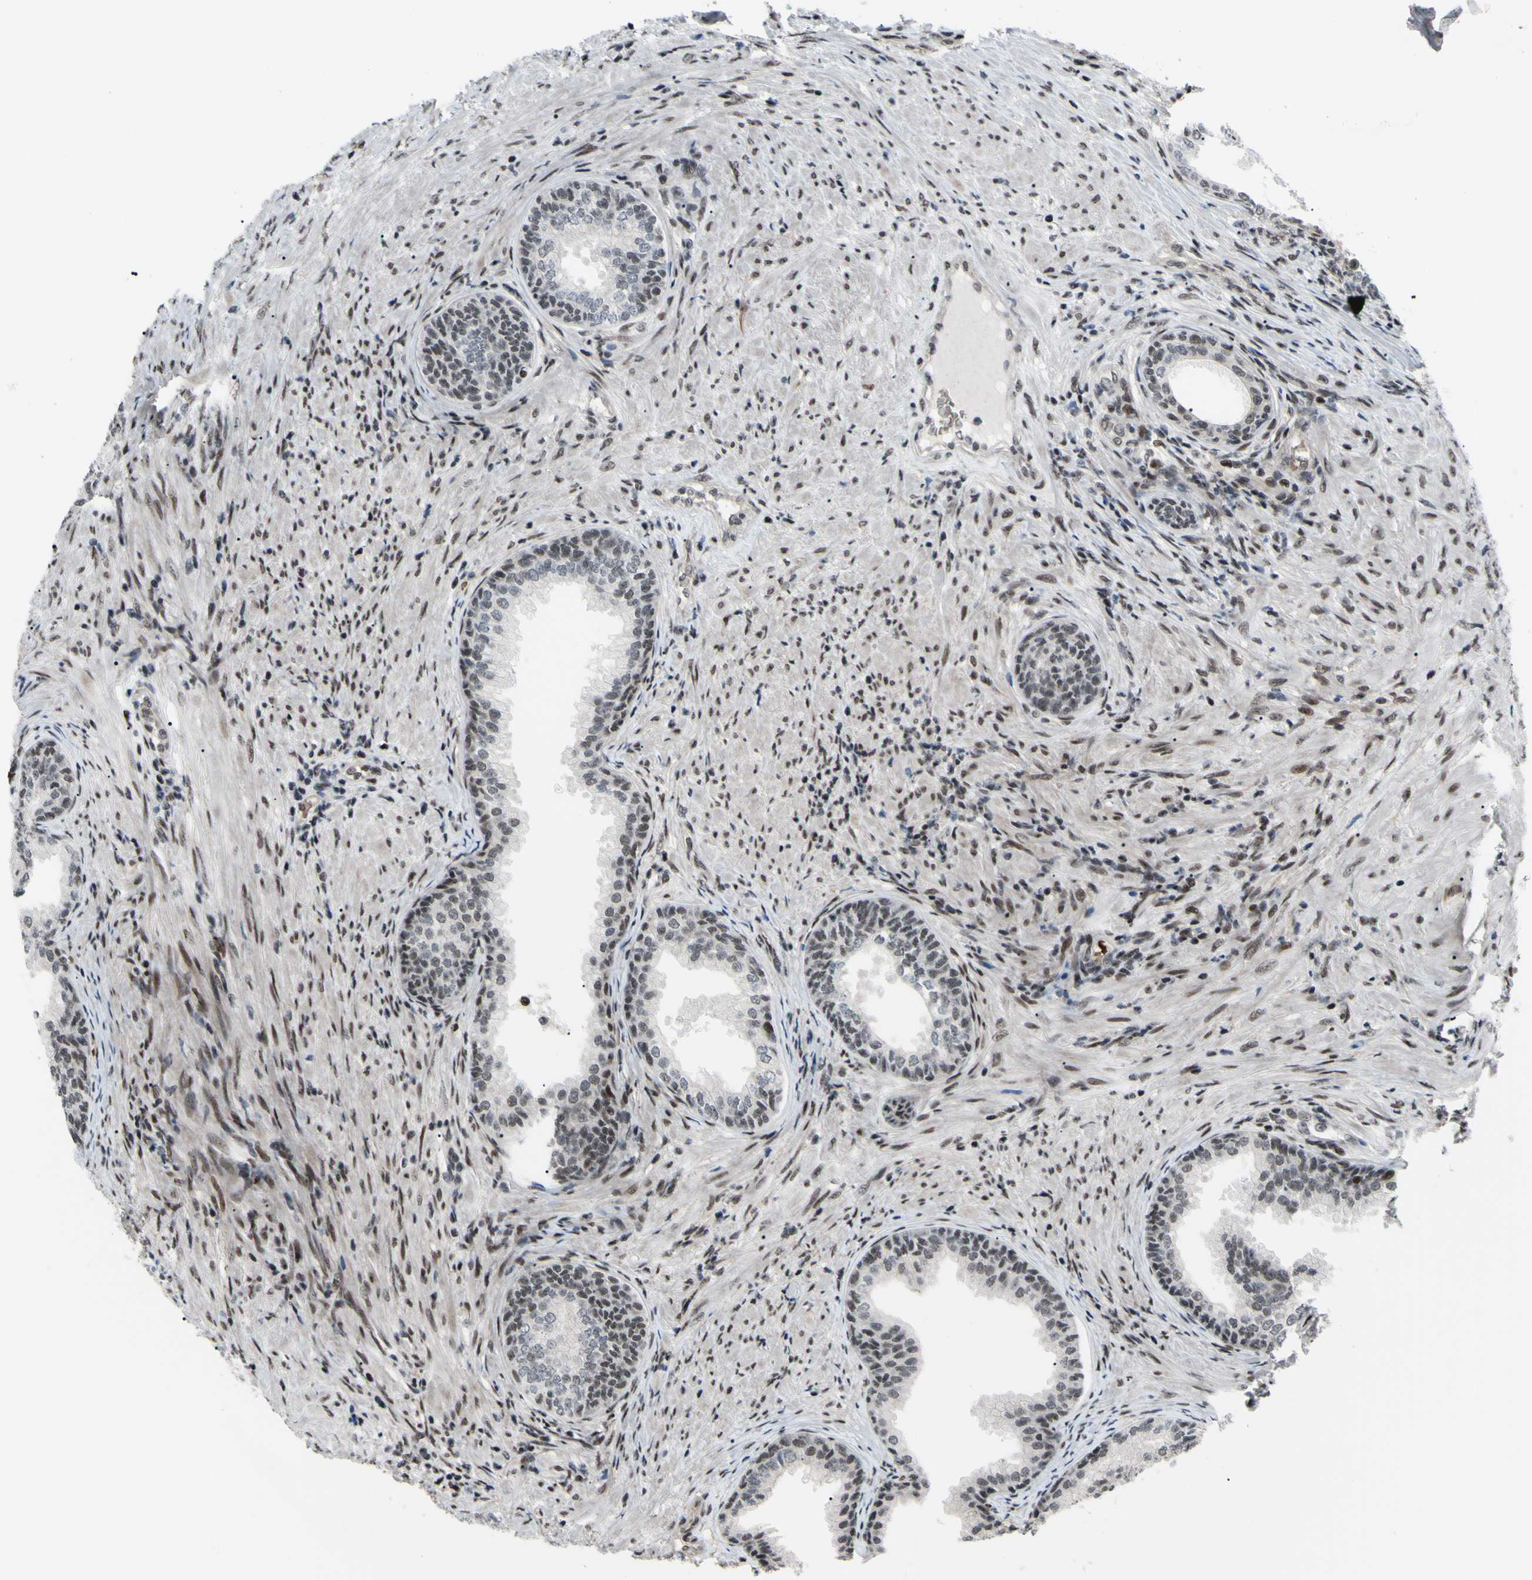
{"staining": {"intensity": "moderate", "quantity": "25%-75%", "location": "nuclear"}, "tissue": "prostate", "cell_type": "Glandular cells", "image_type": "normal", "snomed": [{"axis": "morphology", "description": "Normal tissue, NOS"}, {"axis": "topography", "description": "Prostate"}], "caption": "Glandular cells exhibit medium levels of moderate nuclear expression in approximately 25%-75% of cells in unremarkable prostate.", "gene": "THAP12", "patient": {"sex": "male", "age": 76}}